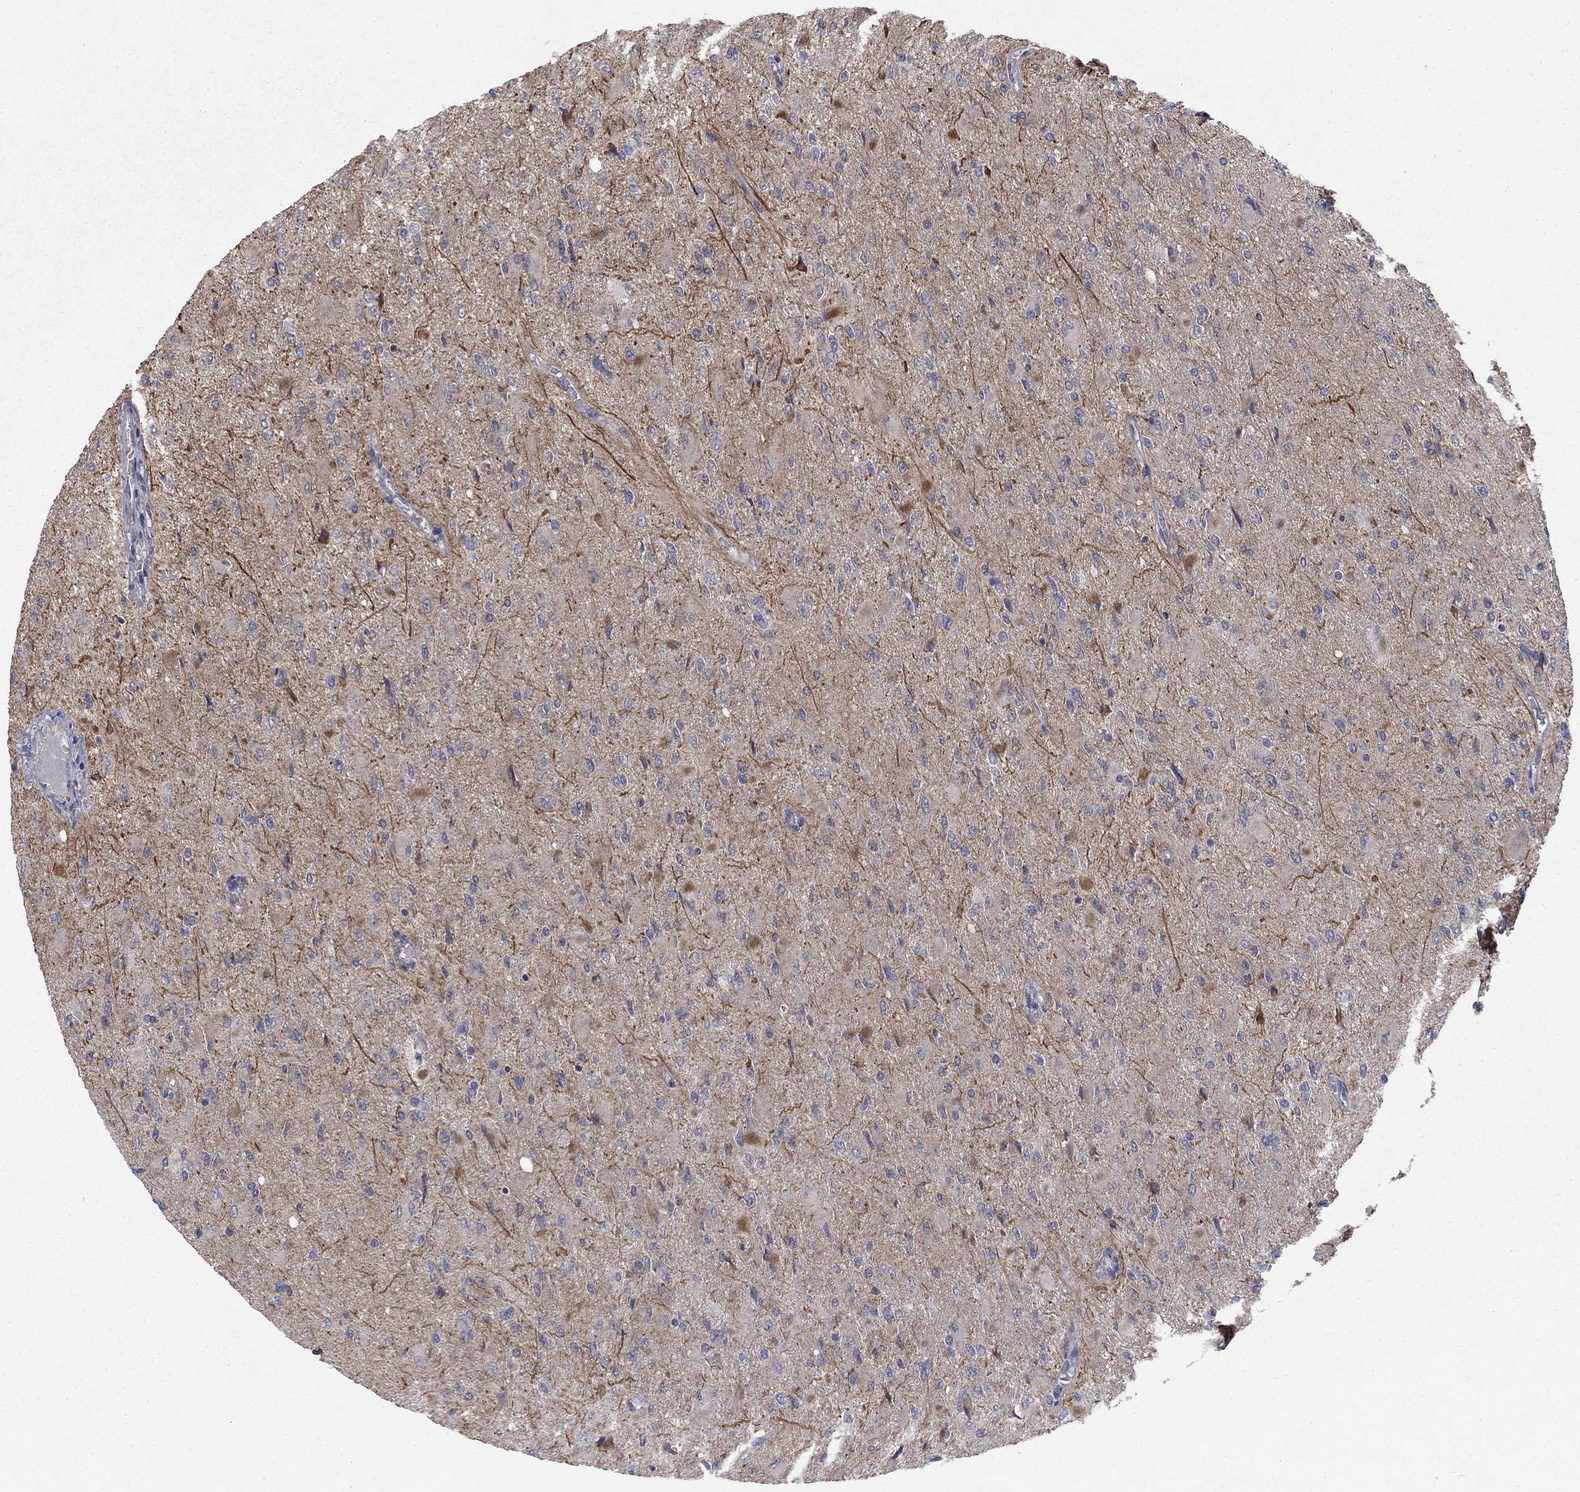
{"staining": {"intensity": "negative", "quantity": "none", "location": "none"}, "tissue": "glioma", "cell_type": "Tumor cells", "image_type": "cancer", "snomed": [{"axis": "morphology", "description": "Glioma, malignant, High grade"}, {"axis": "topography", "description": "Cerebral cortex"}], "caption": "Tumor cells show no significant protein expression in glioma.", "gene": "MSRA", "patient": {"sex": "female", "age": 36}}